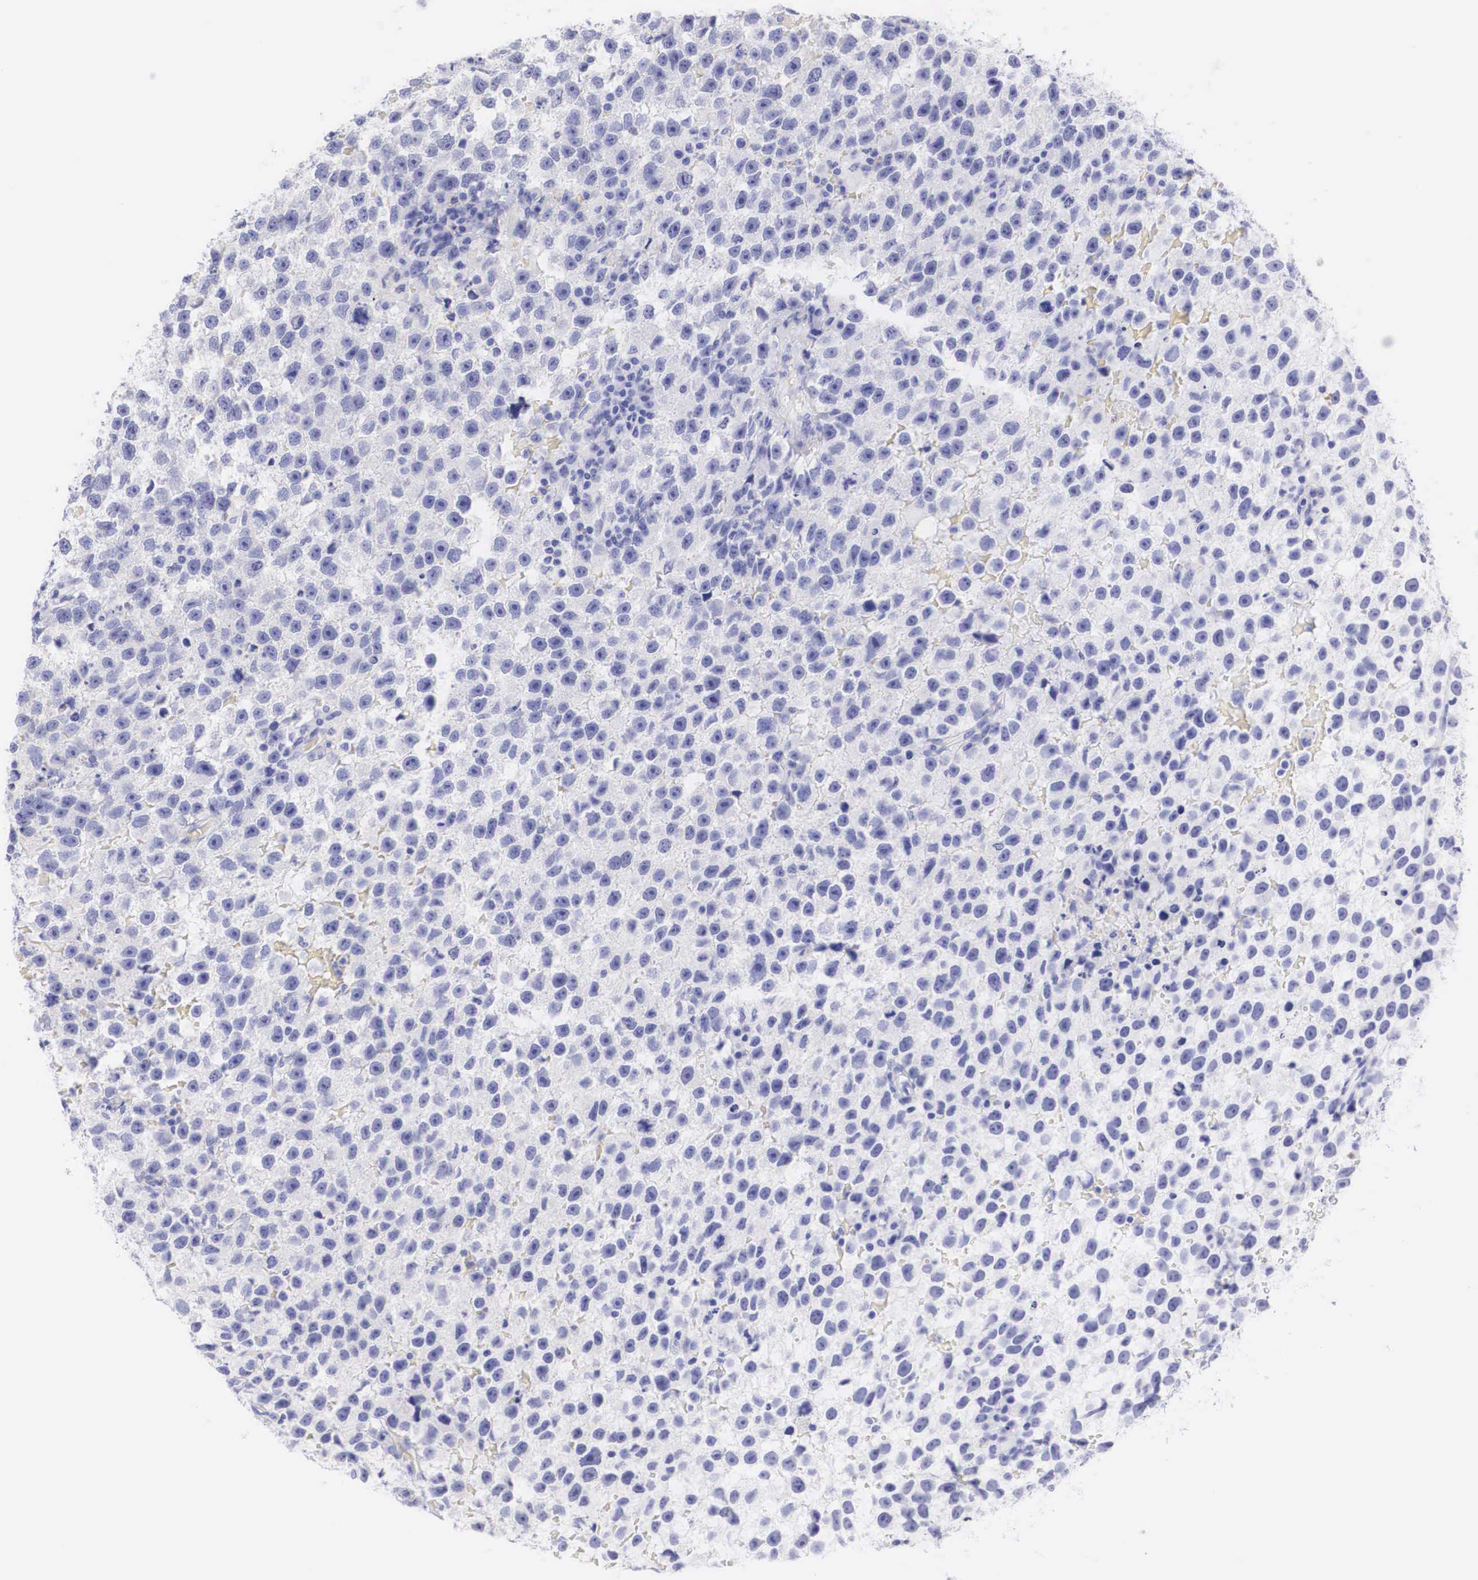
{"staining": {"intensity": "negative", "quantity": "none", "location": "none"}, "tissue": "testis cancer", "cell_type": "Tumor cells", "image_type": "cancer", "snomed": [{"axis": "morphology", "description": "Seminoma, NOS"}, {"axis": "topography", "description": "Testis"}], "caption": "This is a histopathology image of IHC staining of seminoma (testis), which shows no positivity in tumor cells.", "gene": "TYR", "patient": {"sex": "male", "age": 33}}